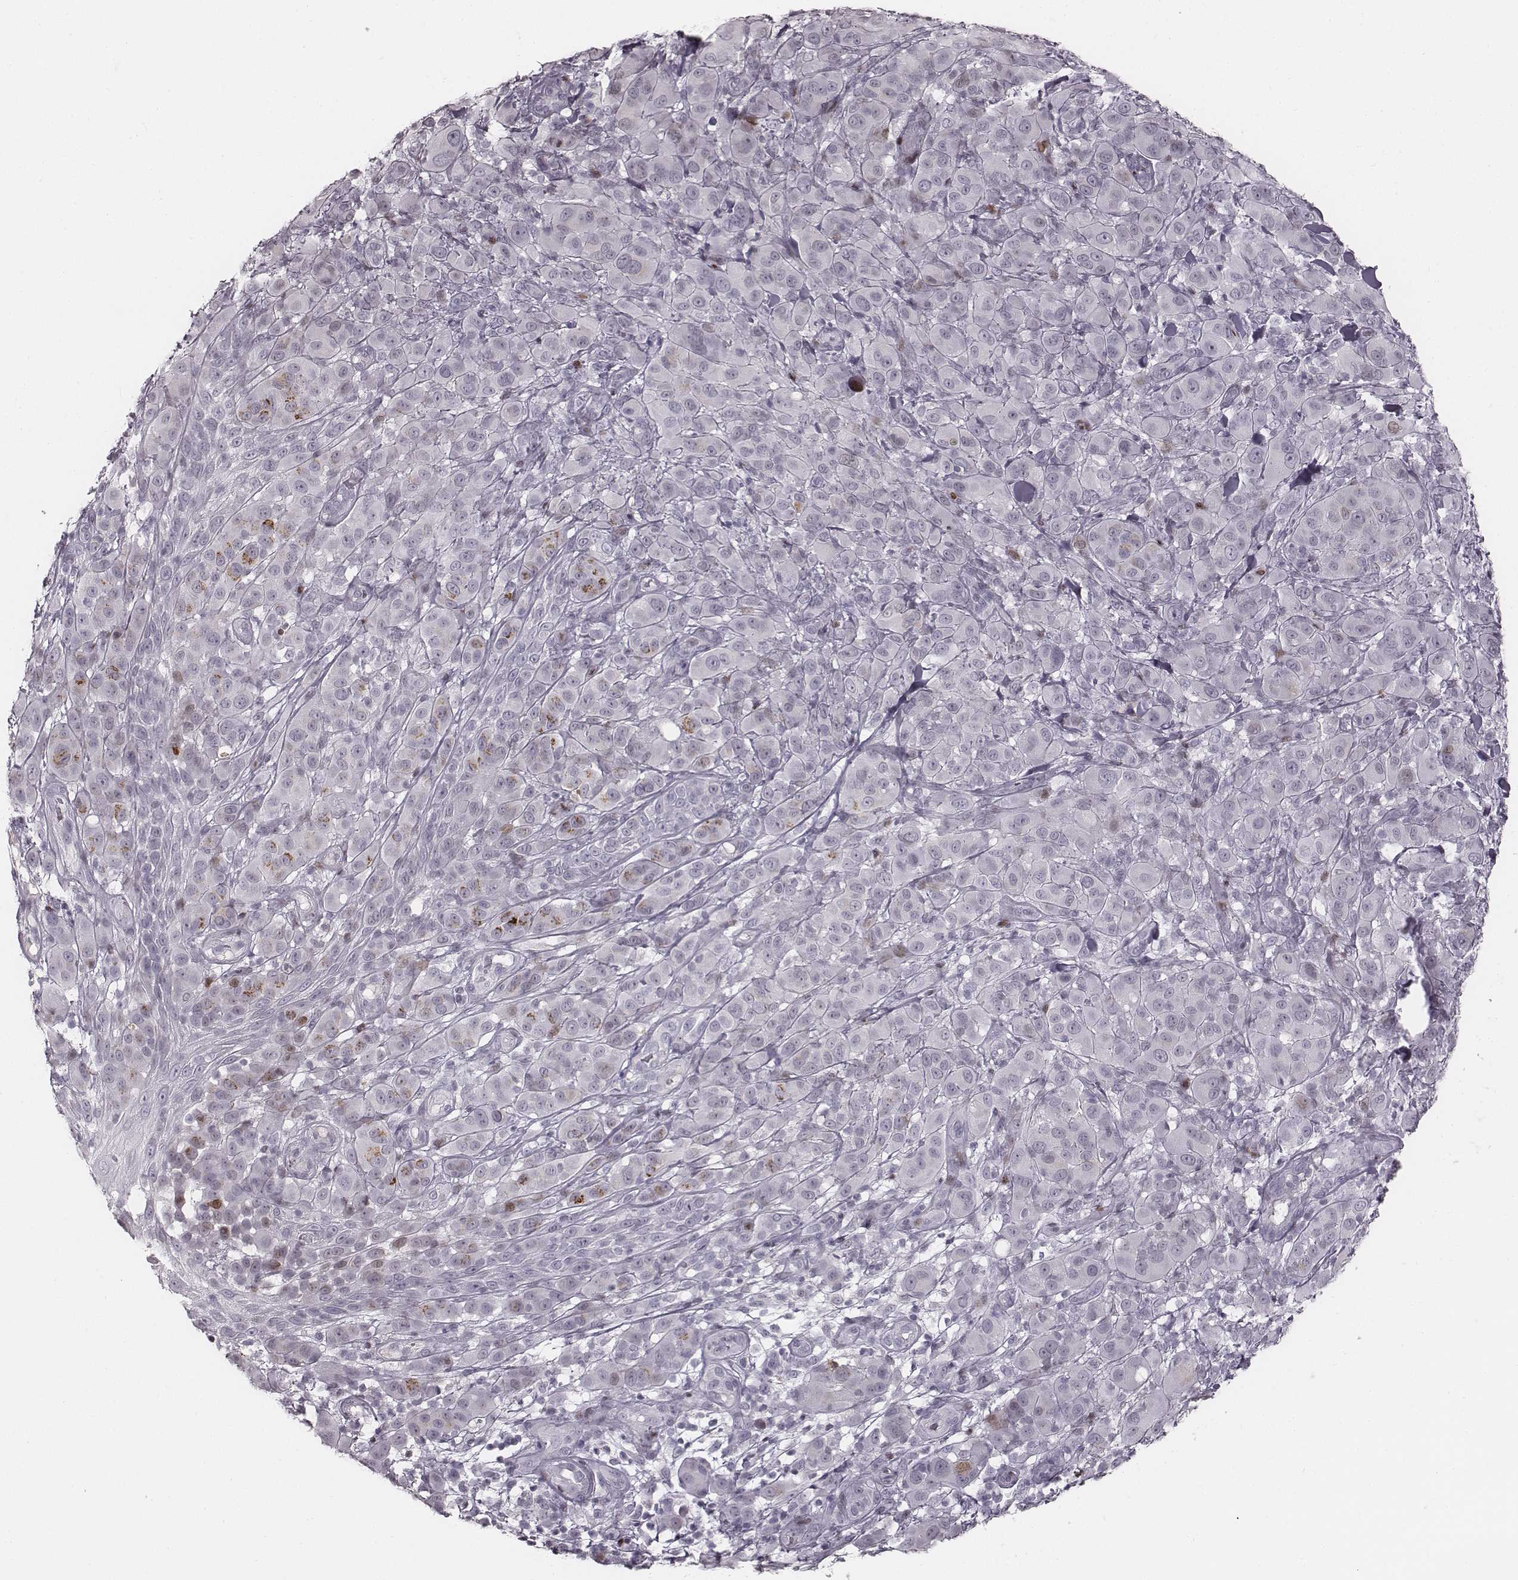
{"staining": {"intensity": "negative", "quantity": "none", "location": "none"}, "tissue": "melanoma", "cell_type": "Tumor cells", "image_type": "cancer", "snomed": [{"axis": "morphology", "description": "Malignant melanoma, NOS"}, {"axis": "topography", "description": "Skin"}], "caption": "IHC histopathology image of malignant melanoma stained for a protein (brown), which shows no positivity in tumor cells.", "gene": "NDC1", "patient": {"sex": "female", "age": 87}}